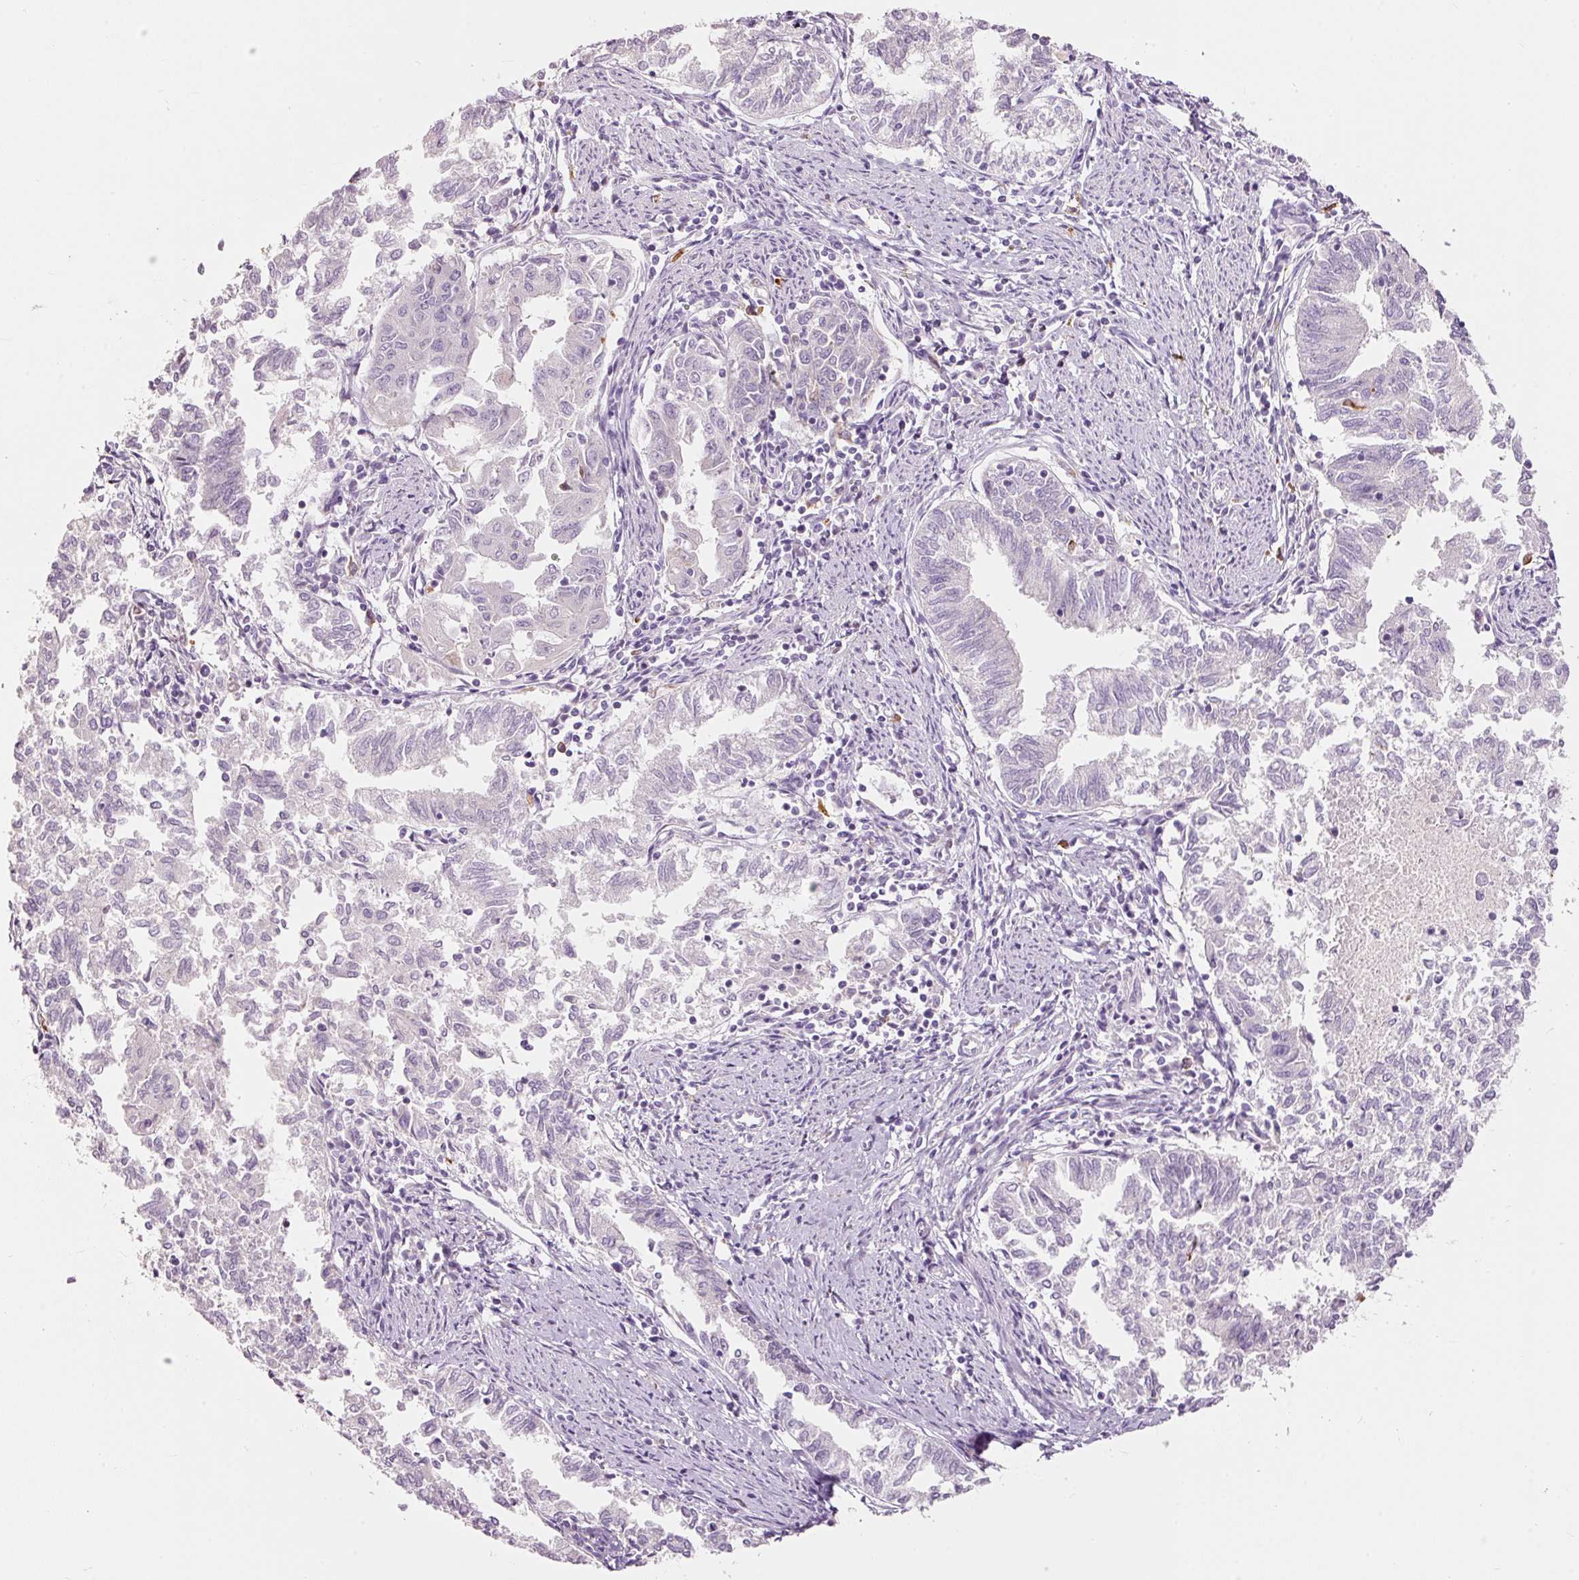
{"staining": {"intensity": "negative", "quantity": "none", "location": "none"}, "tissue": "endometrial cancer", "cell_type": "Tumor cells", "image_type": "cancer", "snomed": [{"axis": "morphology", "description": "Adenocarcinoma, NOS"}, {"axis": "topography", "description": "Endometrium"}], "caption": "Immunohistochemistry (IHC) photomicrograph of neoplastic tissue: endometrial adenocarcinoma stained with DAB shows no significant protein staining in tumor cells.", "gene": "MTHFD2", "patient": {"sex": "female", "age": 79}}